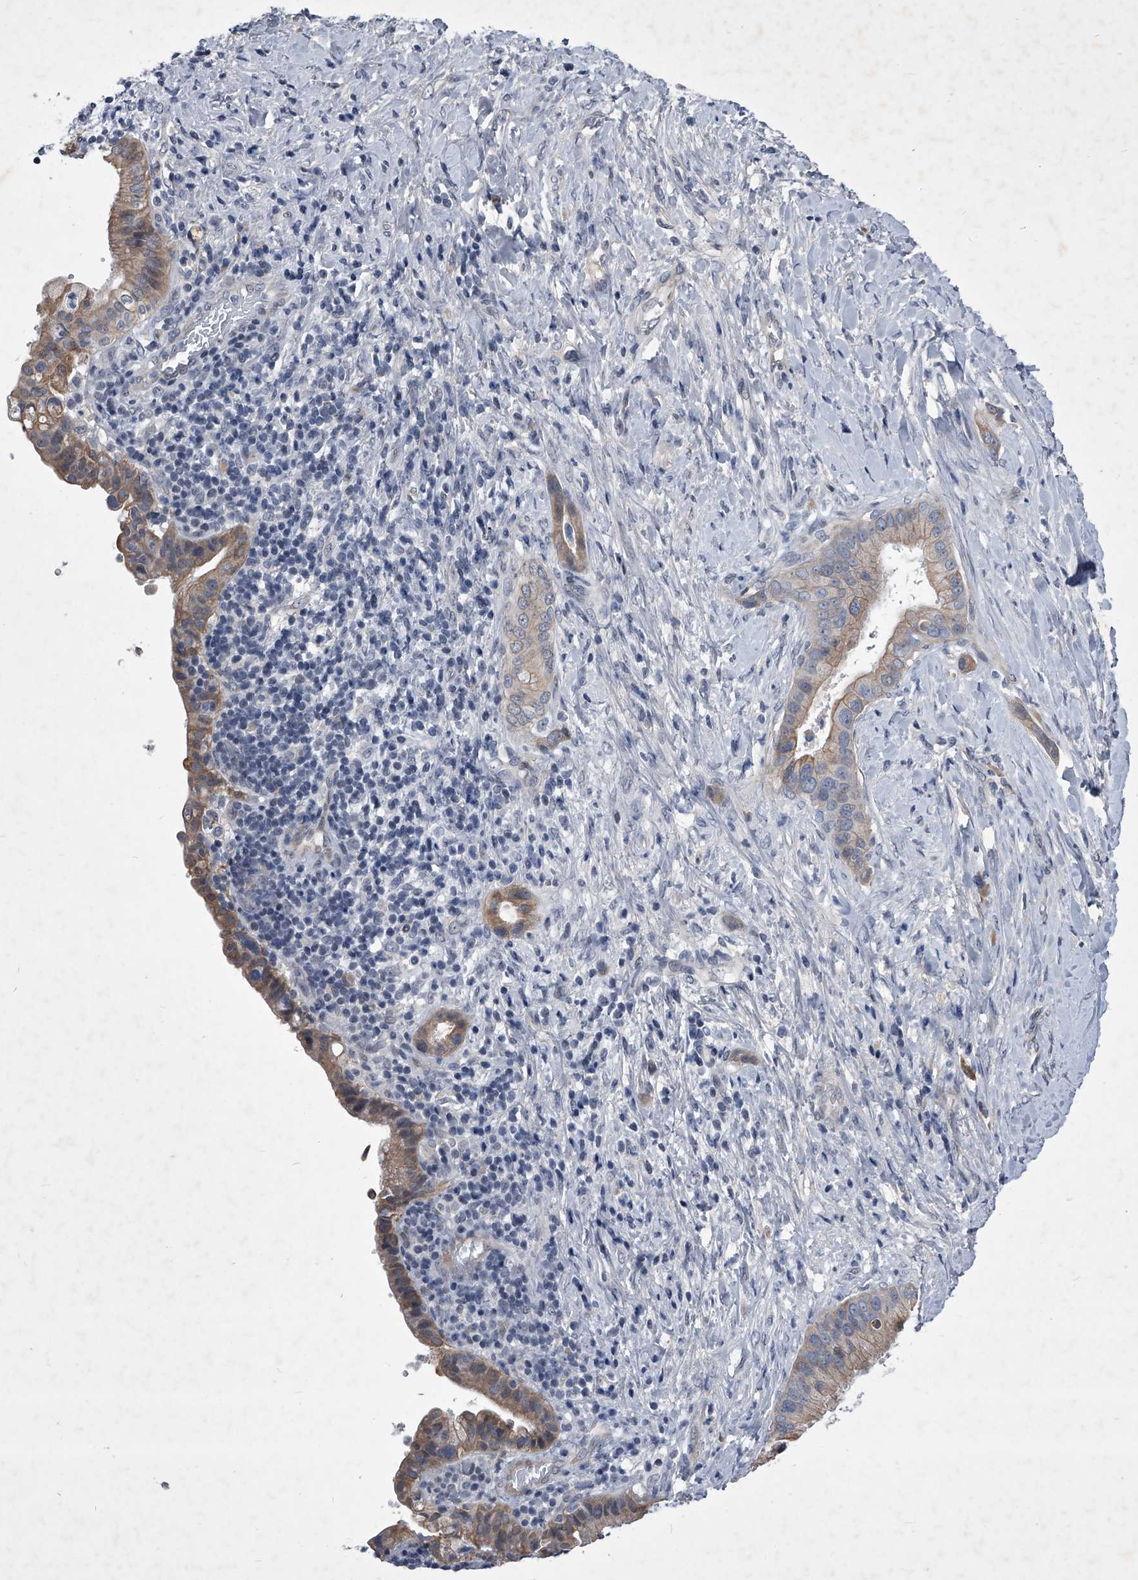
{"staining": {"intensity": "moderate", "quantity": "25%-75%", "location": "cytoplasmic/membranous"}, "tissue": "liver cancer", "cell_type": "Tumor cells", "image_type": "cancer", "snomed": [{"axis": "morphology", "description": "Cholangiocarcinoma"}, {"axis": "topography", "description": "Liver"}], "caption": "Brown immunohistochemical staining in liver cancer reveals moderate cytoplasmic/membranous staining in about 25%-75% of tumor cells.", "gene": "ZNF76", "patient": {"sex": "female", "age": 54}}